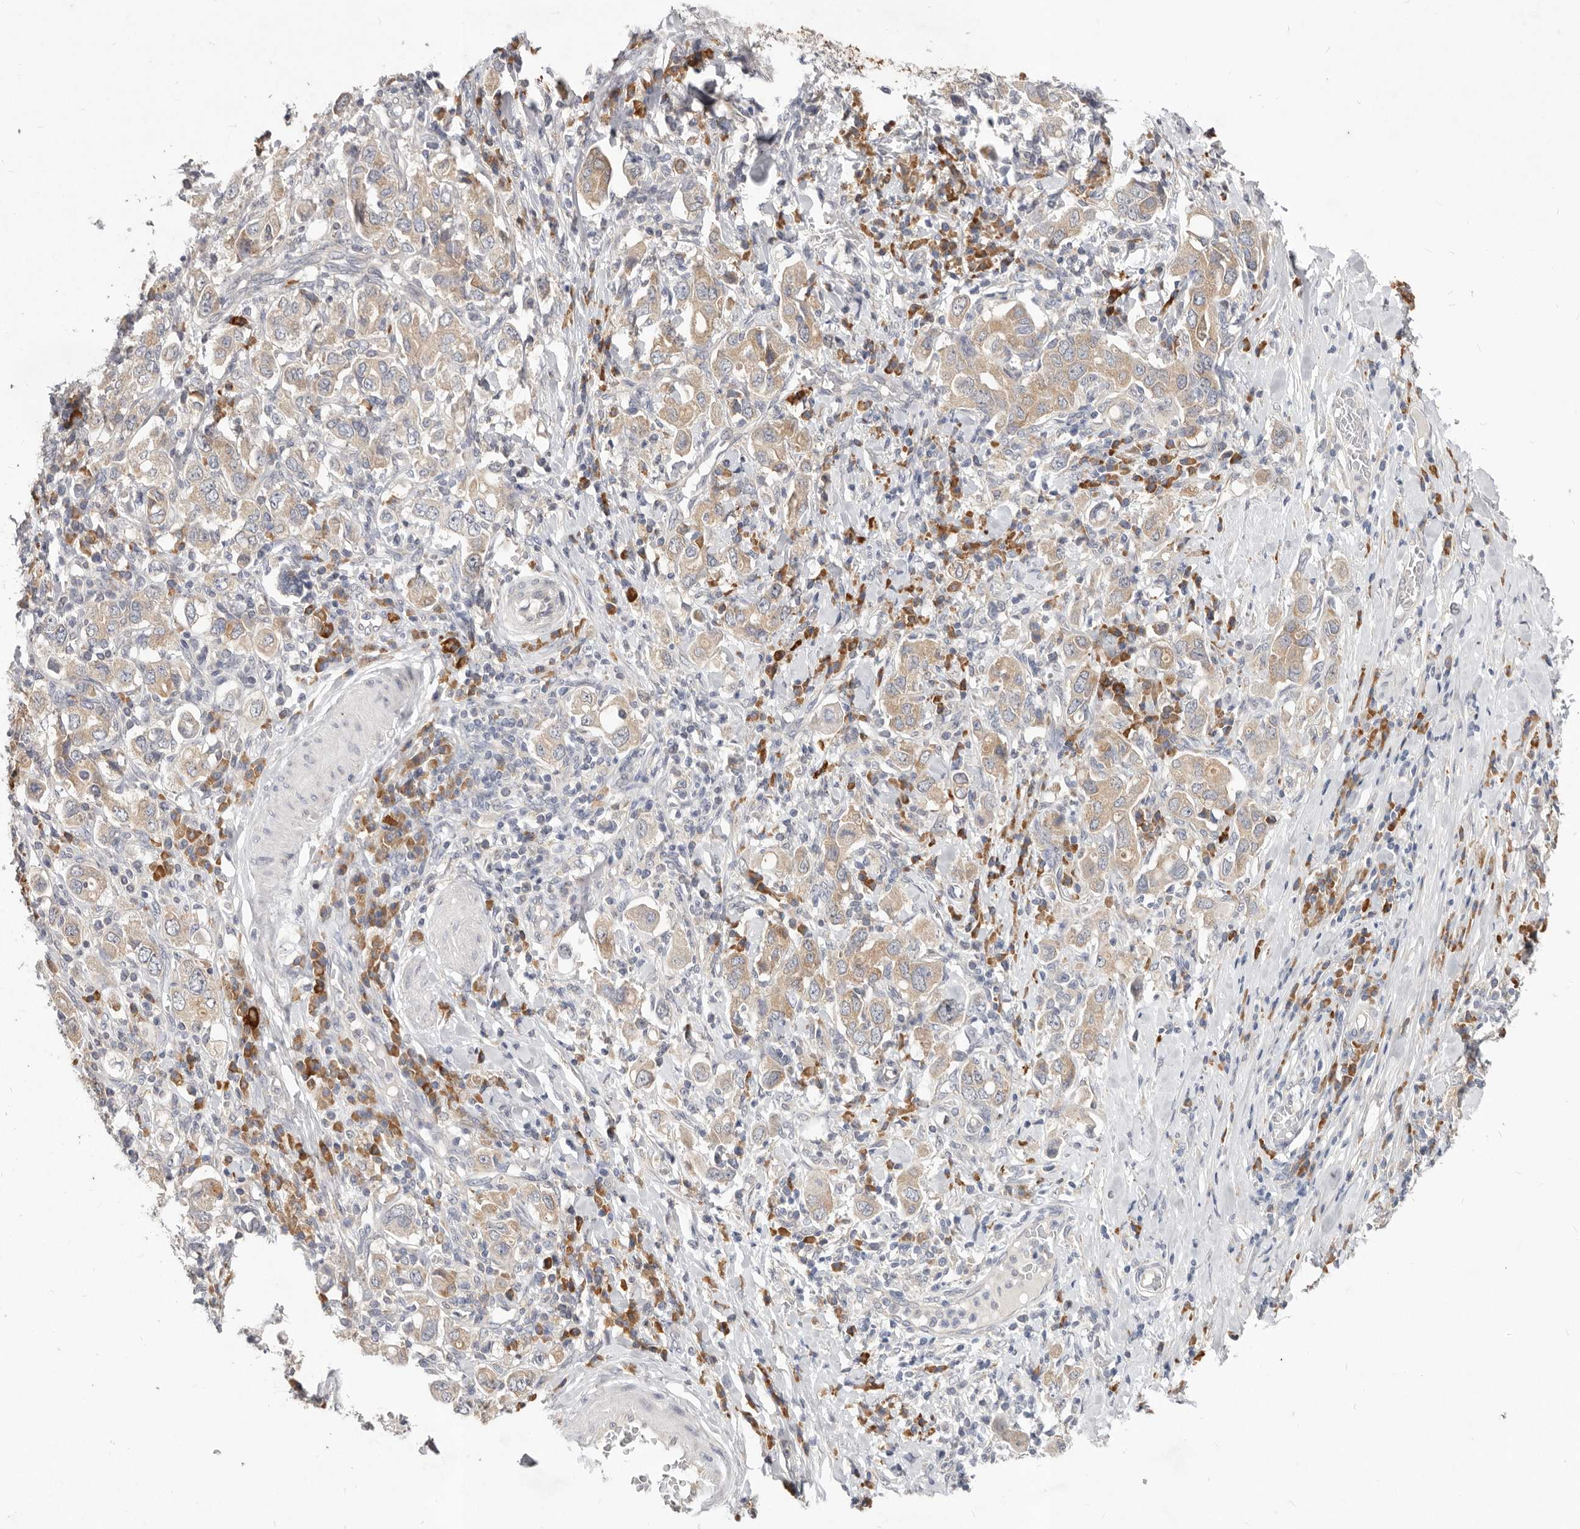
{"staining": {"intensity": "weak", "quantity": ">75%", "location": "cytoplasmic/membranous"}, "tissue": "stomach cancer", "cell_type": "Tumor cells", "image_type": "cancer", "snomed": [{"axis": "morphology", "description": "Adenocarcinoma, NOS"}, {"axis": "topography", "description": "Stomach, upper"}], "caption": "Protein staining of stomach adenocarcinoma tissue reveals weak cytoplasmic/membranous positivity in approximately >75% of tumor cells. (Stains: DAB (3,3'-diaminobenzidine) in brown, nuclei in blue, Microscopy: brightfield microscopy at high magnification).", "gene": "WDR77", "patient": {"sex": "male", "age": 62}}